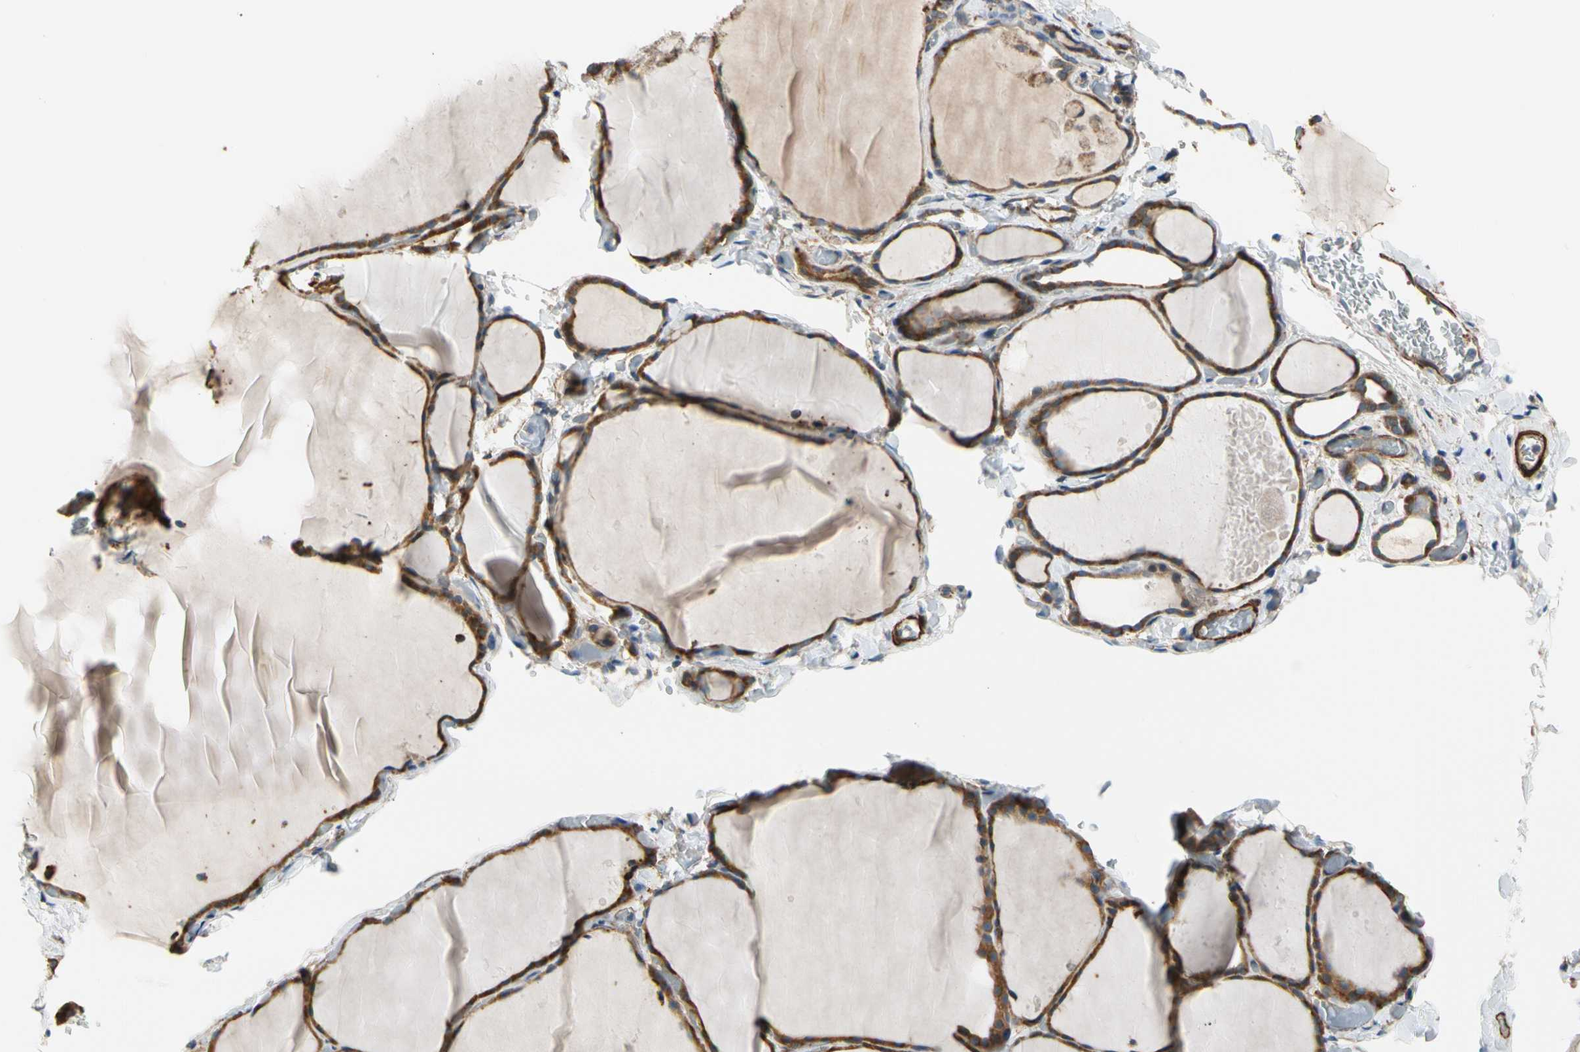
{"staining": {"intensity": "strong", "quantity": ">75%", "location": "cytoplasmic/membranous"}, "tissue": "thyroid gland", "cell_type": "Glandular cells", "image_type": "normal", "snomed": [{"axis": "morphology", "description": "Normal tissue, NOS"}, {"axis": "topography", "description": "Thyroid gland"}], "caption": "A high-resolution micrograph shows immunohistochemistry (IHC) staining of unremarkable thyroid gland, which displays strong cytoplasmic/membranous expression in approximately >75% of glandular cells.", "gene": "LIMK2", "patient": {"sex": "female", "age": 22}}